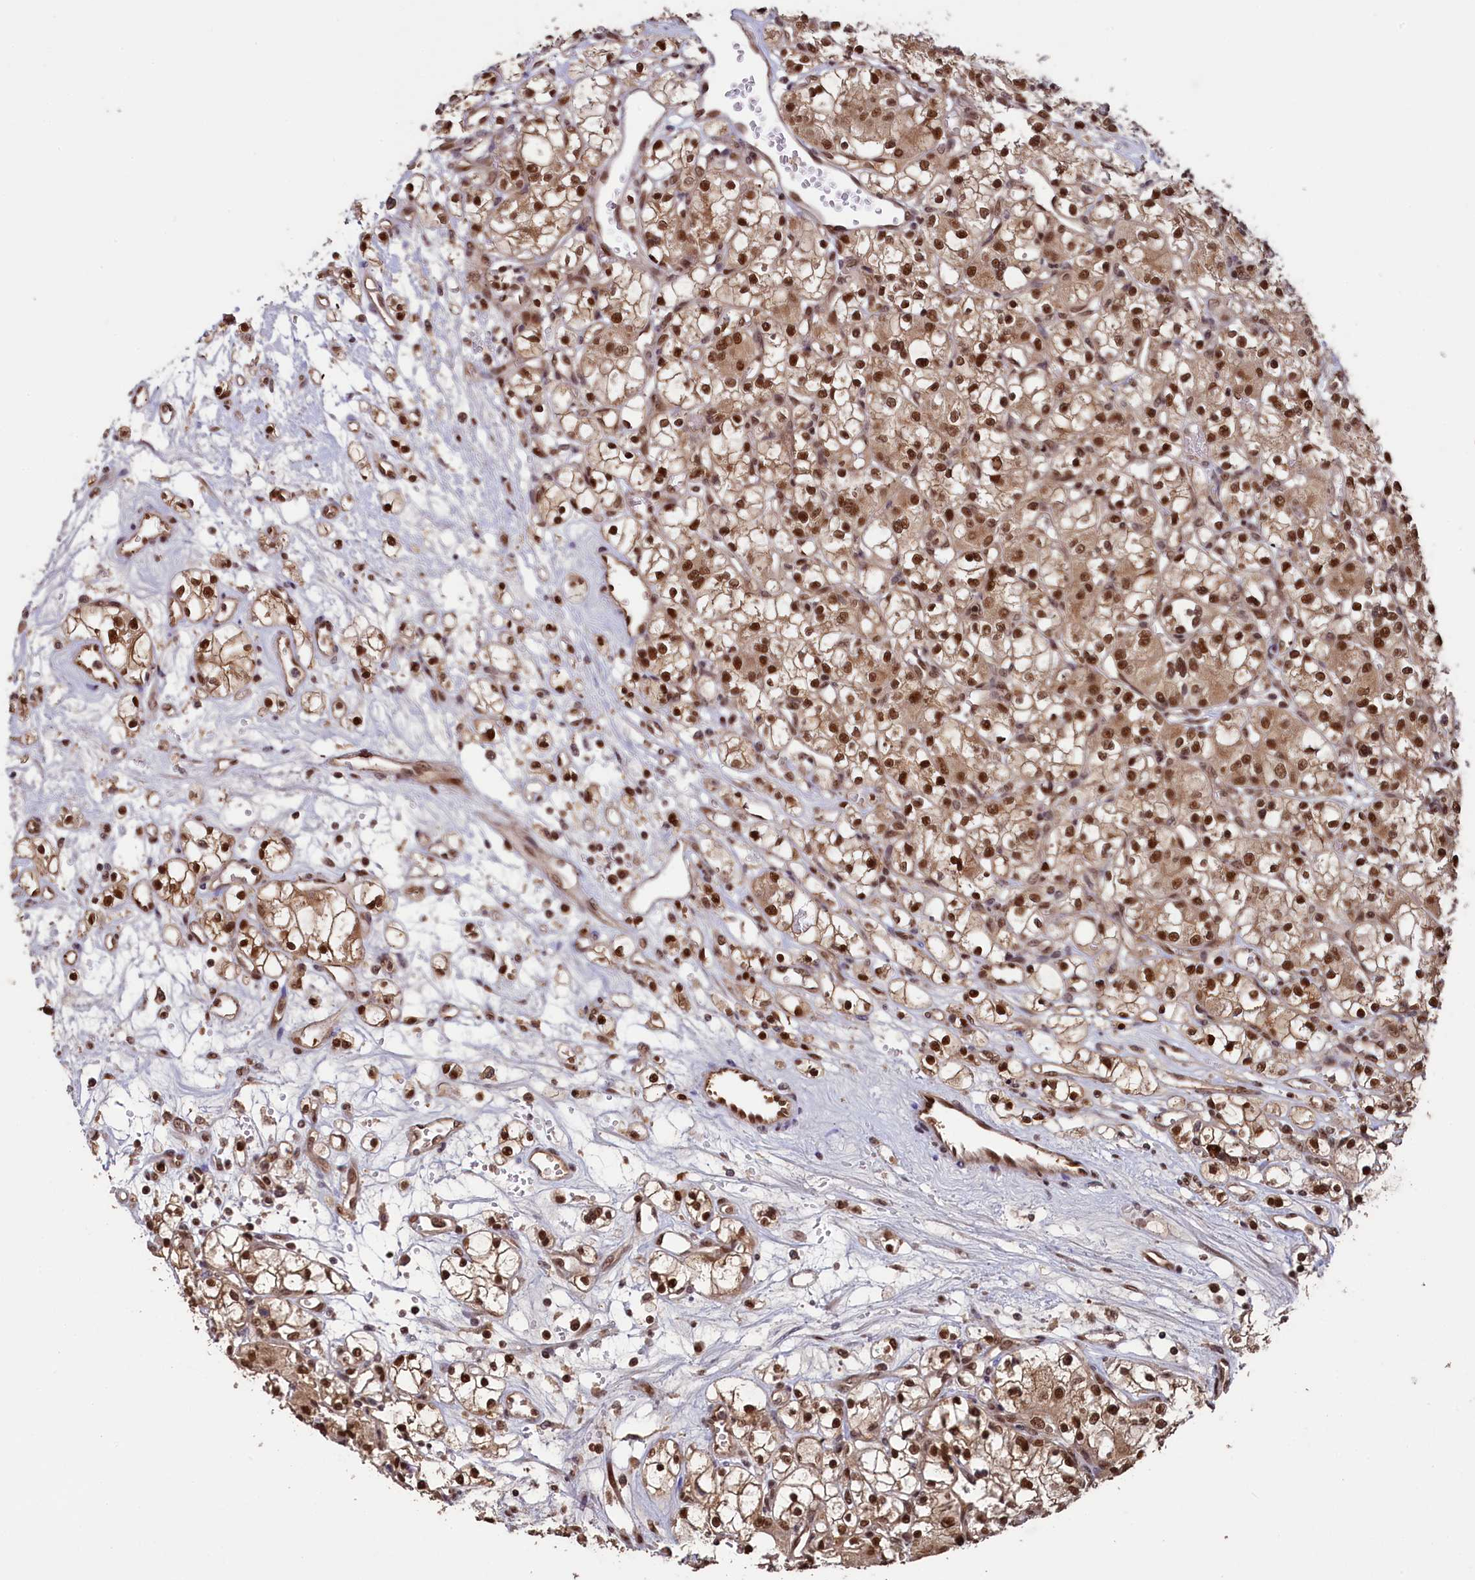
{"staining": {"intensity": "strong", "quantity": ">75%", "location": "nuclear"}, "tissue": "renal cancer", "cell_type": "Tumor cells", "image_type": "cancer", "snomed": [{"axis": "morphology", "description": "Adenocarcinoma, NOS"}, {"axis": "topography", "description": "Kidney"}], "caption": "Human renal adenocarcinoma stained with a protein marker demonstrates strong staining in tumor cells.", "gene": "NAE1", "patient": {"sex": "female", "age": 59}}